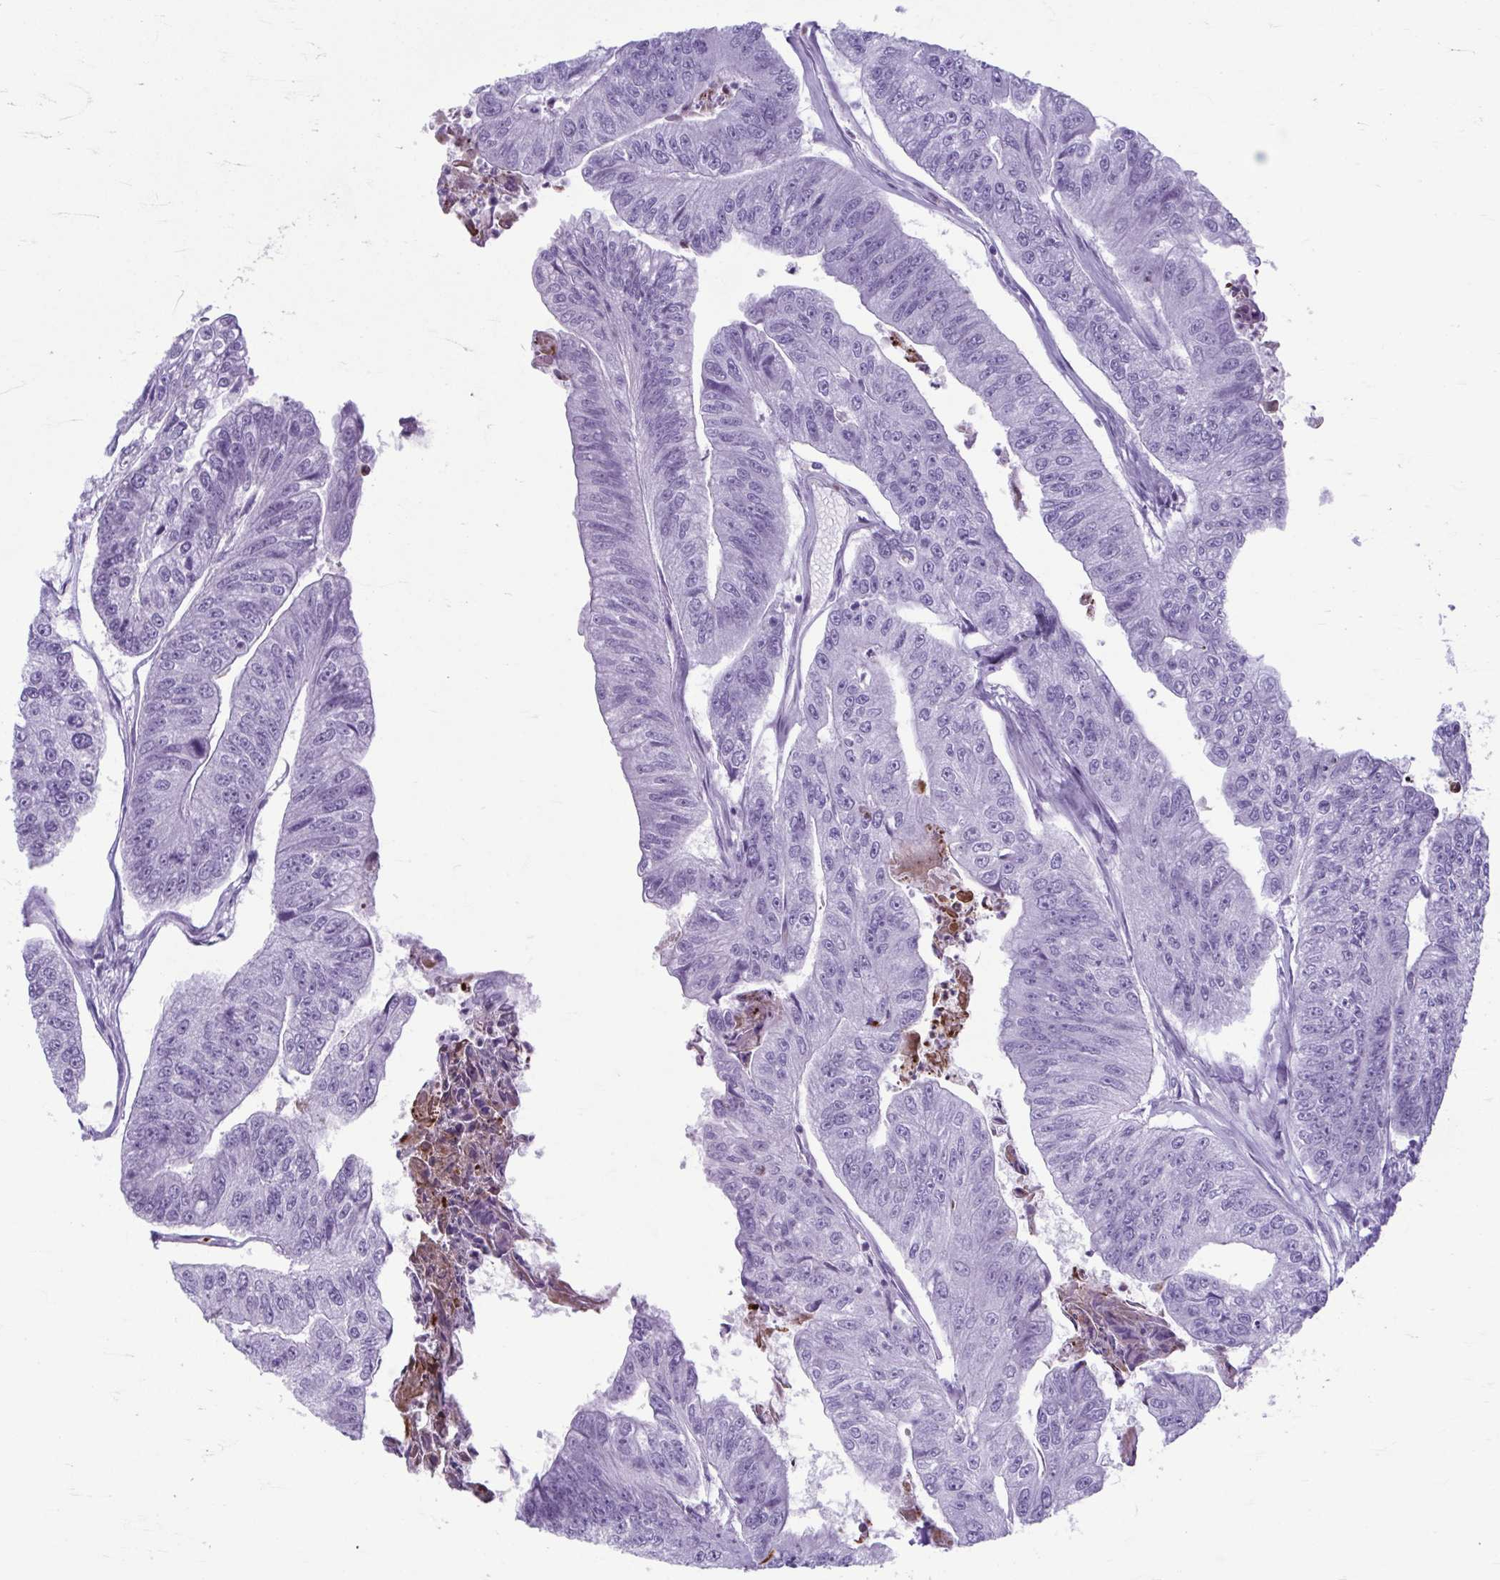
{"staining": {"intensity": "negative", "quantity": "none", "location": "none"}, "tissue": "colorectal cancer", "cell_type": "Tumor cells", "image_type": "cancer", "snomed": [{"axis": "morphology", "description": "Adenocarcinoma, NOS"}, {"axis": "topography", "description": "Colon"}], "caption": "A high-resolution photomicrograph shows immunohistochemistry staining of colorectal adenocarcinoma, which reveals no significant staining in tumor cells.", "gene": "TCEAL3", "patient": {"sex": "female", "age": 67}}